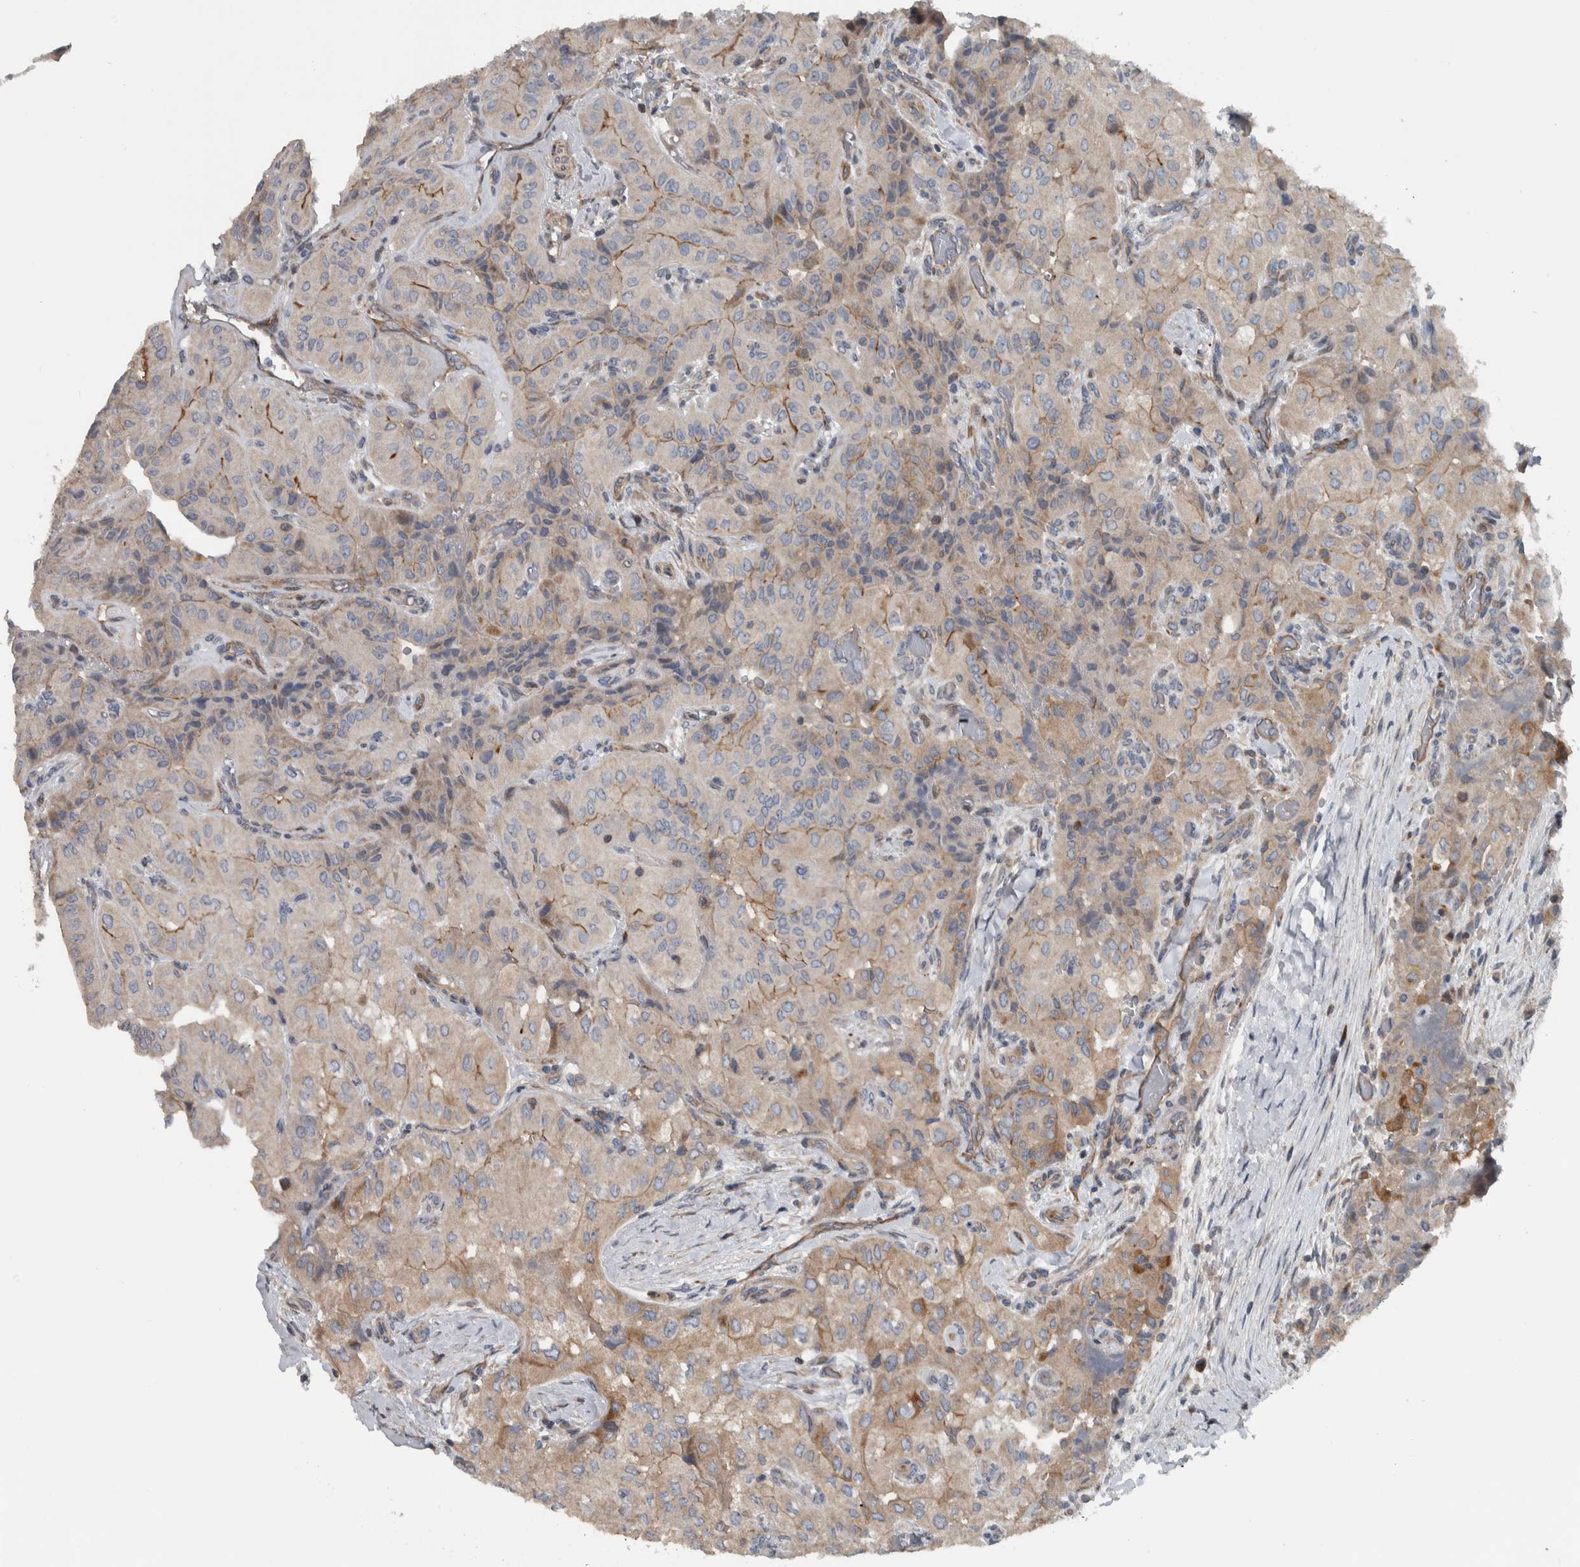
{"staining": {"intensity": "weak", "quantity": ">75%", "location": "cytoplasmic/membranous"}, "tissue": "thyroid cancer", "cell_type": "Tumor cells", "image_type": "cancer", "snomed": [{"axis": "morphology", "description": "Papillary adenocarcinoma, NOS"}, {"axis": "topography", "description": "Thyroid gland"}], "caption": "Papillary adenocarcinoma (thyroid) was stained to show a protein in brown. There is low levels of weak cytoplasmic/membranous positivity in about >75% of tumor cells. The staining is performed using DAB (3,3'-diaminobenzidine) brown chromogen to label protein expression. The nuclei are counter-stained blue using hematoxylin.", "gene": "BAIAP2L1", "patient": {"sex": "female", "age": 59}}